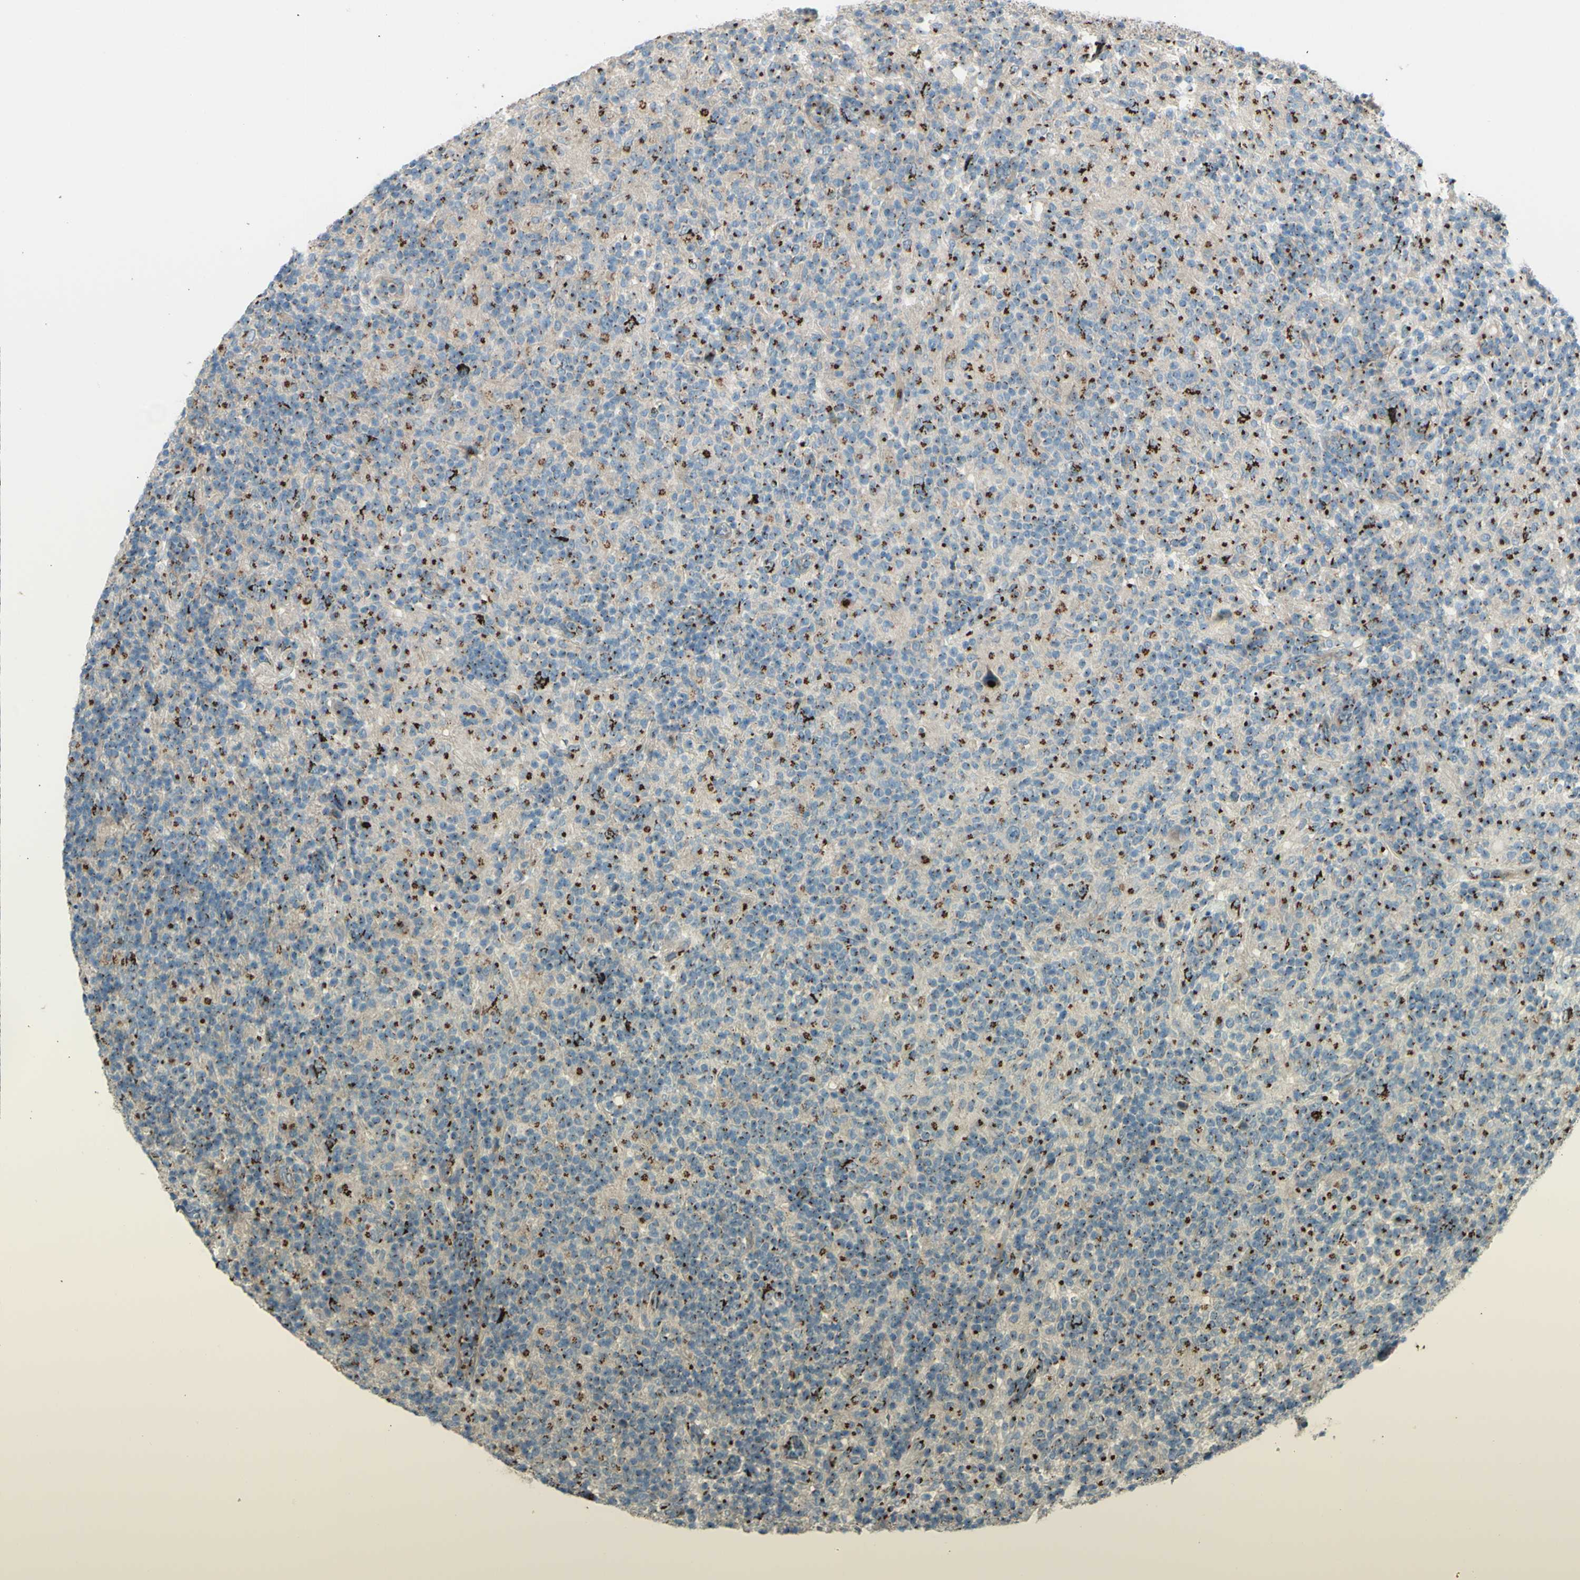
{"staining": {"intensity": "moderate", "quantity": ">75%", "location": "cytoplasmic/membranous"}, "tissue": "lymphoma", "cell_type": "Tumor cells", "image_type": "cancer", "snomed": [{"axis": "morphology", "description": "Hodgkin's disease, NOS"}, {"axis": "topography", "description": "Lymph node"}], "caption": "Tumor cells exhibit moderate cytoplasmic/membranous expression in approximately >75% of cells in lymphoma. Using DAB (brown) and hematoxylin (blue) stains, captured at high magnification using brightfield microscopy.", "gene": "BPNT2", "patient": {"sex": "male", "age": 70}}